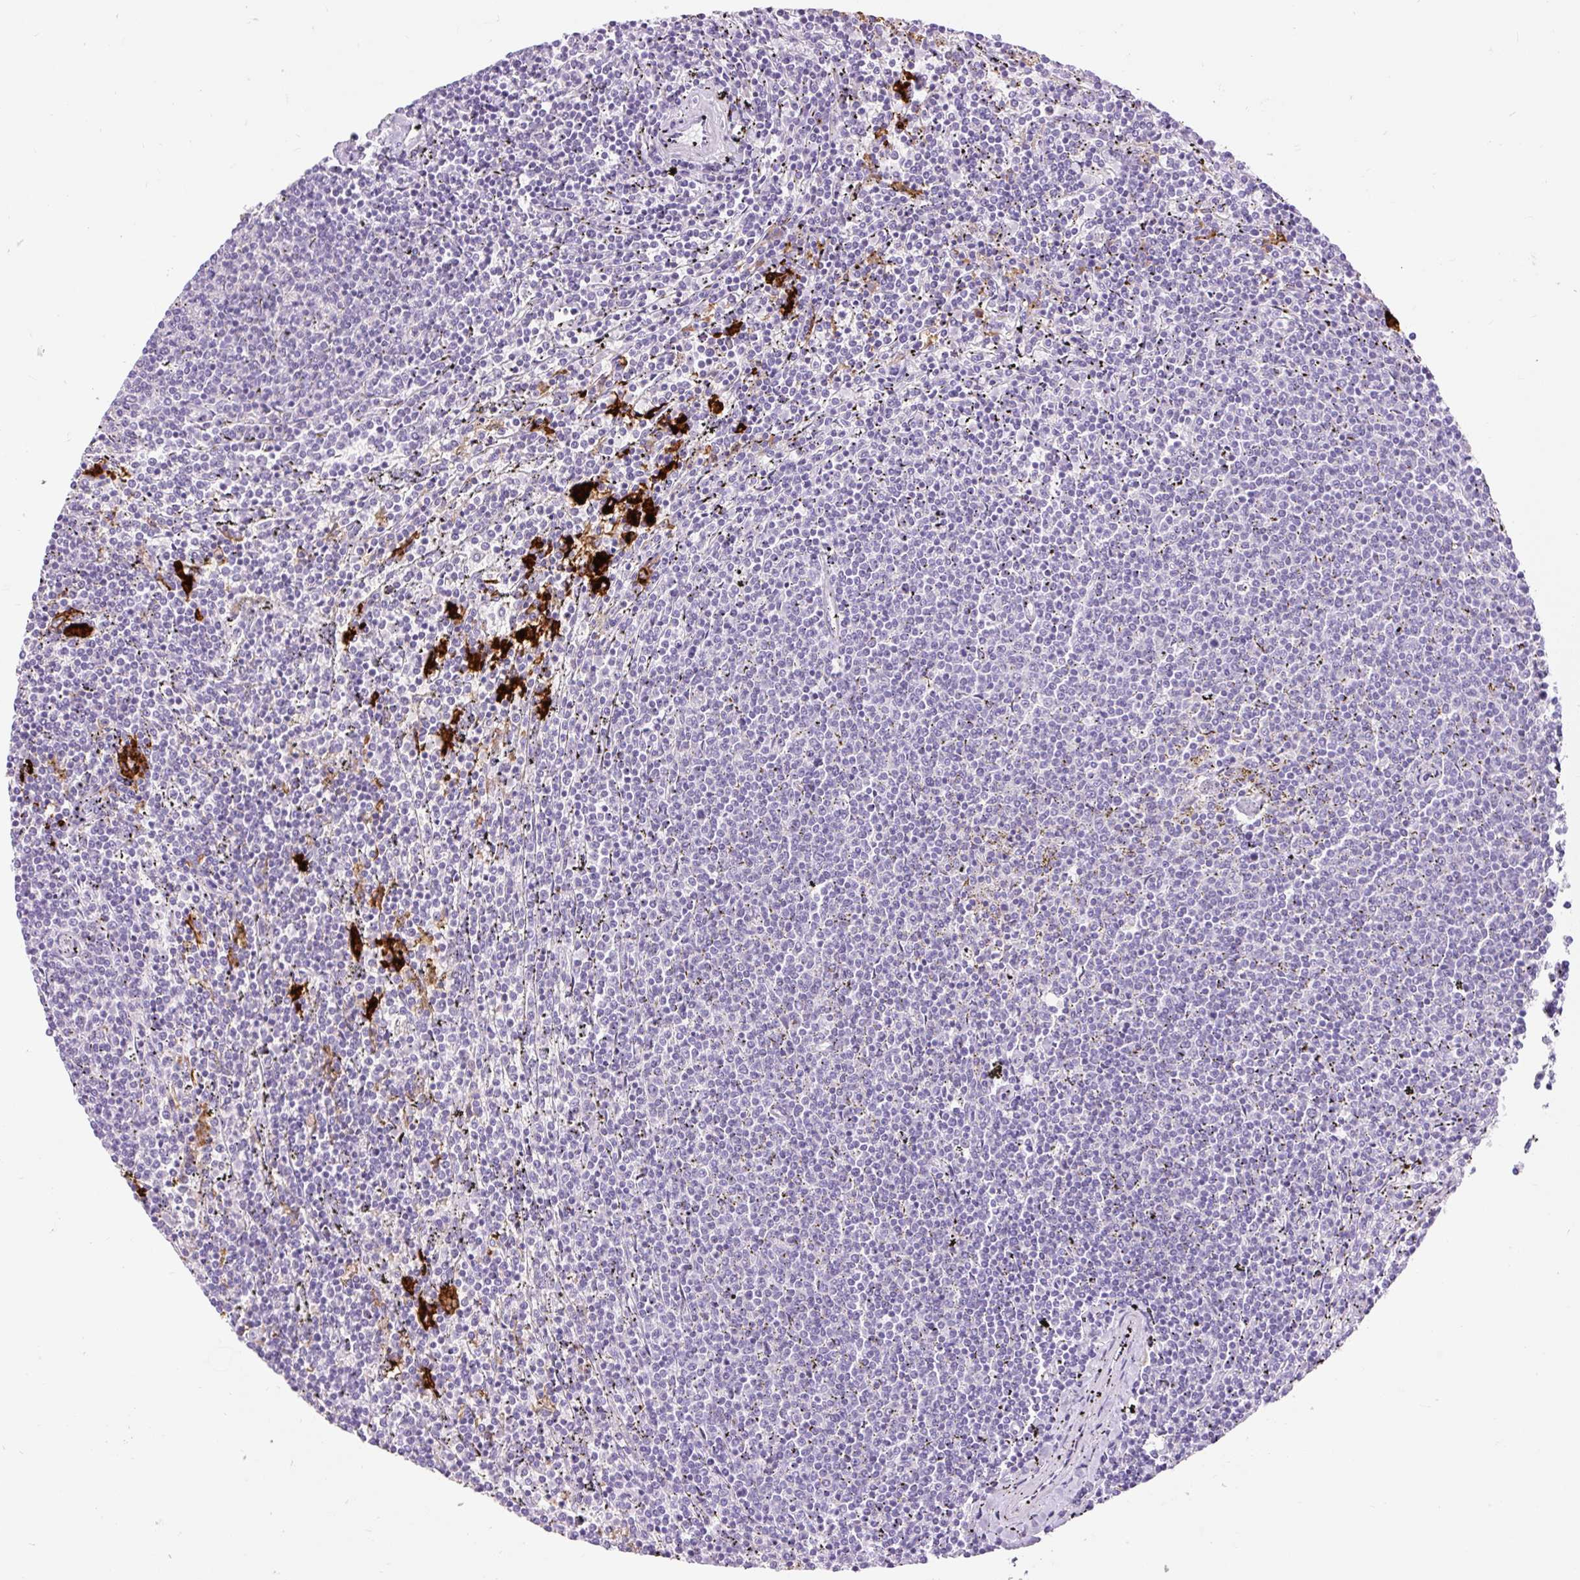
{"staining": {"intensity": "negative", "quantity": "none", "location": "none"}, "tissue": "lymphoma", "cell_type": "Tumor cells", "image_type": "cancer", "snomed": [{"axis": "morphology", "description": "Malignant lymphoma, non-Hodgkin's type, Low grade"}, {"axis": "topography", "description": "Spleen"}], "caption": "Tumor cells are negative for protein expression in human low-grade malignant lymphoma, non-Hodgkin's type. The staining is performed using DAB brown chromogen with nuclei counter-stained in using hematoxylin.", "gene": "SIGLEC1", "patient": {"sex": "female", "age": 50}}